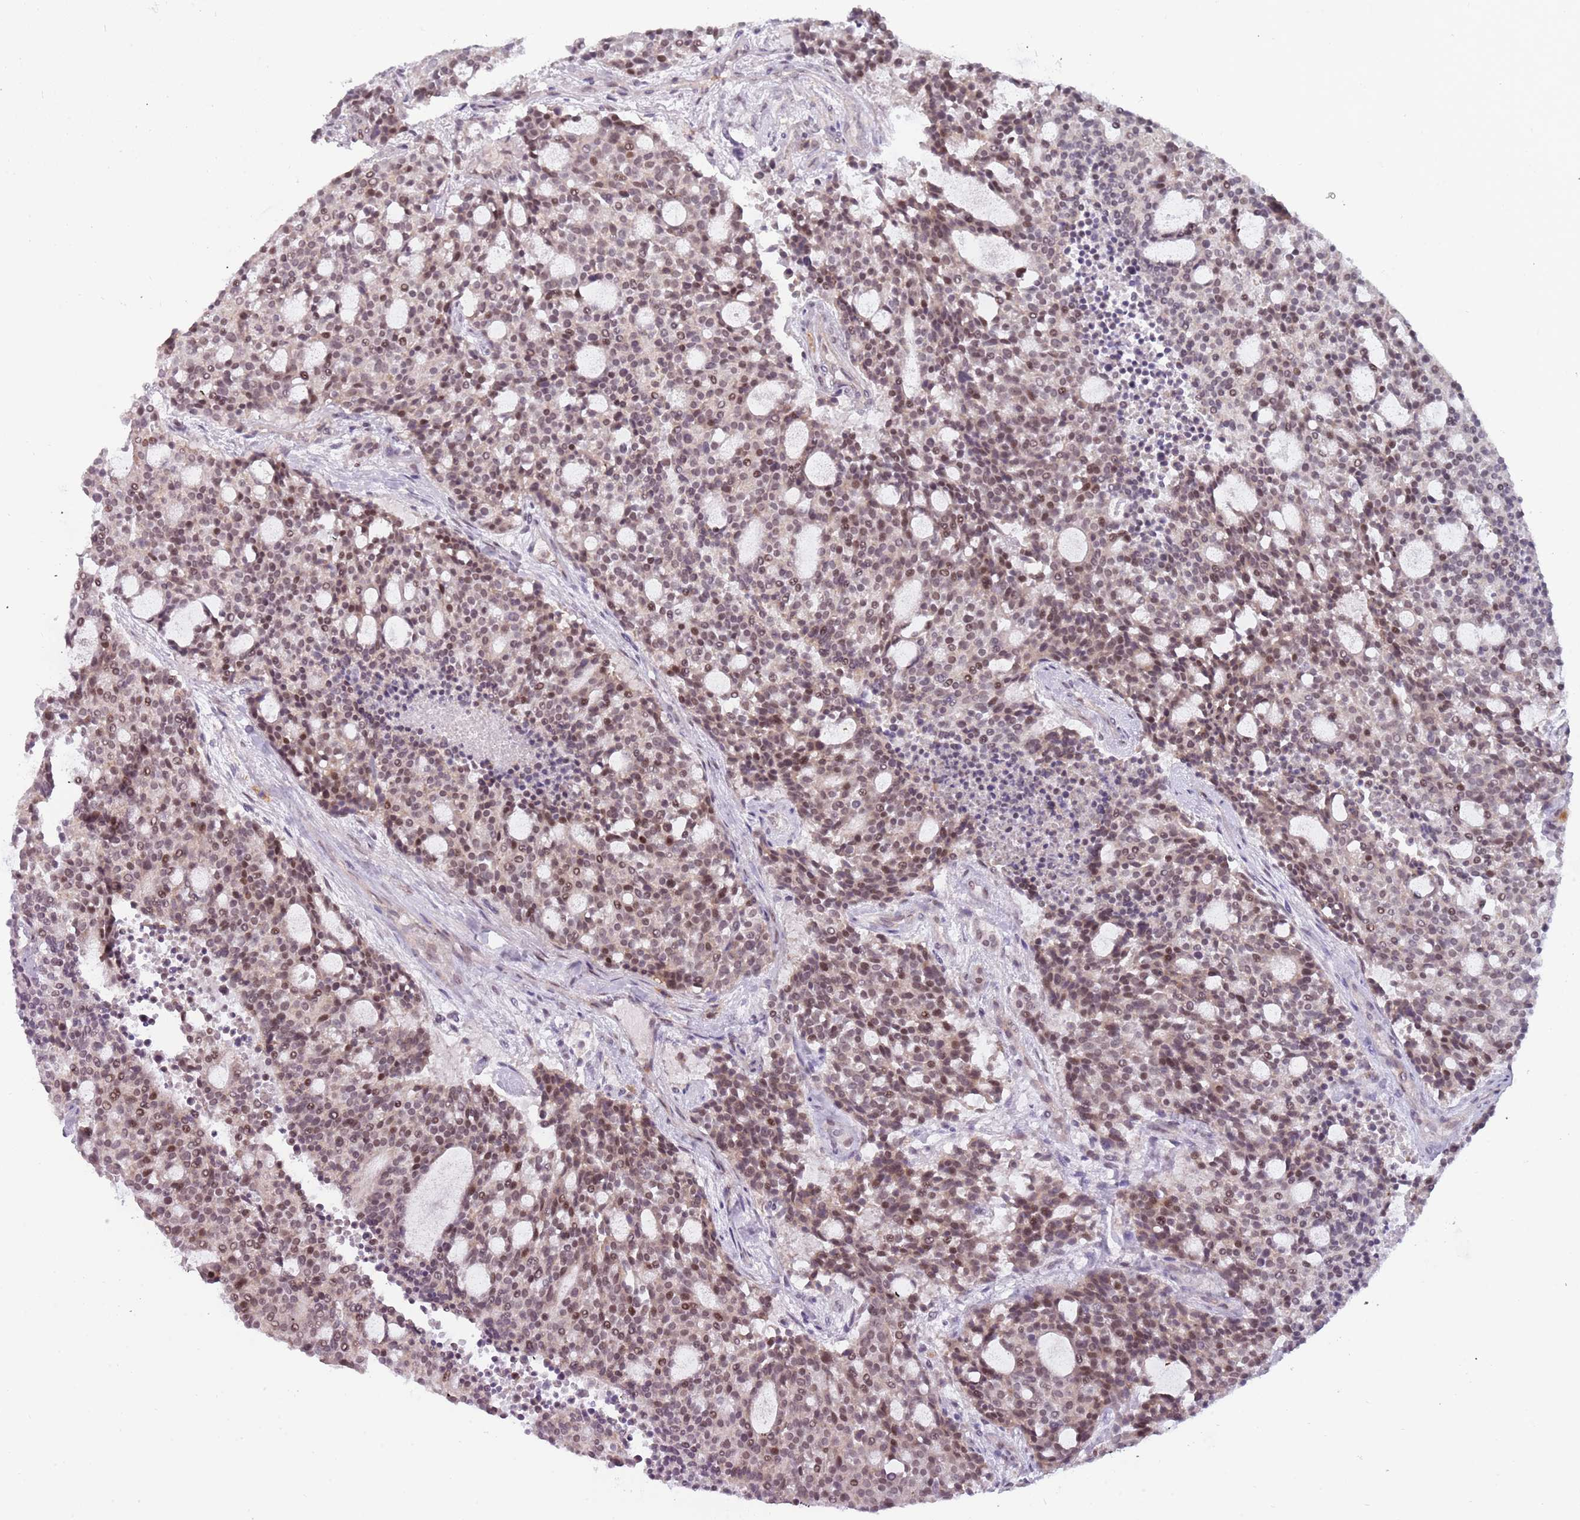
{"staining": {"intensity": "moderate", "quantity": ">75%", "location": "nuclear"}, "tissue": "carcinoid", "cell_type": "Tumor cells", "image_type": "cancer", "snomed": [{"axis": "morphology", "description": "Carcinoid, malignant, NOS"}, {"axis": "topography", "description": "Pancreas"}], "caption": "Approximately >75% of tumor cells in carcinoid (malignant) reveal moderate nuclear protein positivity as visualized by brown immunohistochemical staining.", "gene": "REXO4", "patient": {"sex": "female", "age": 54}}